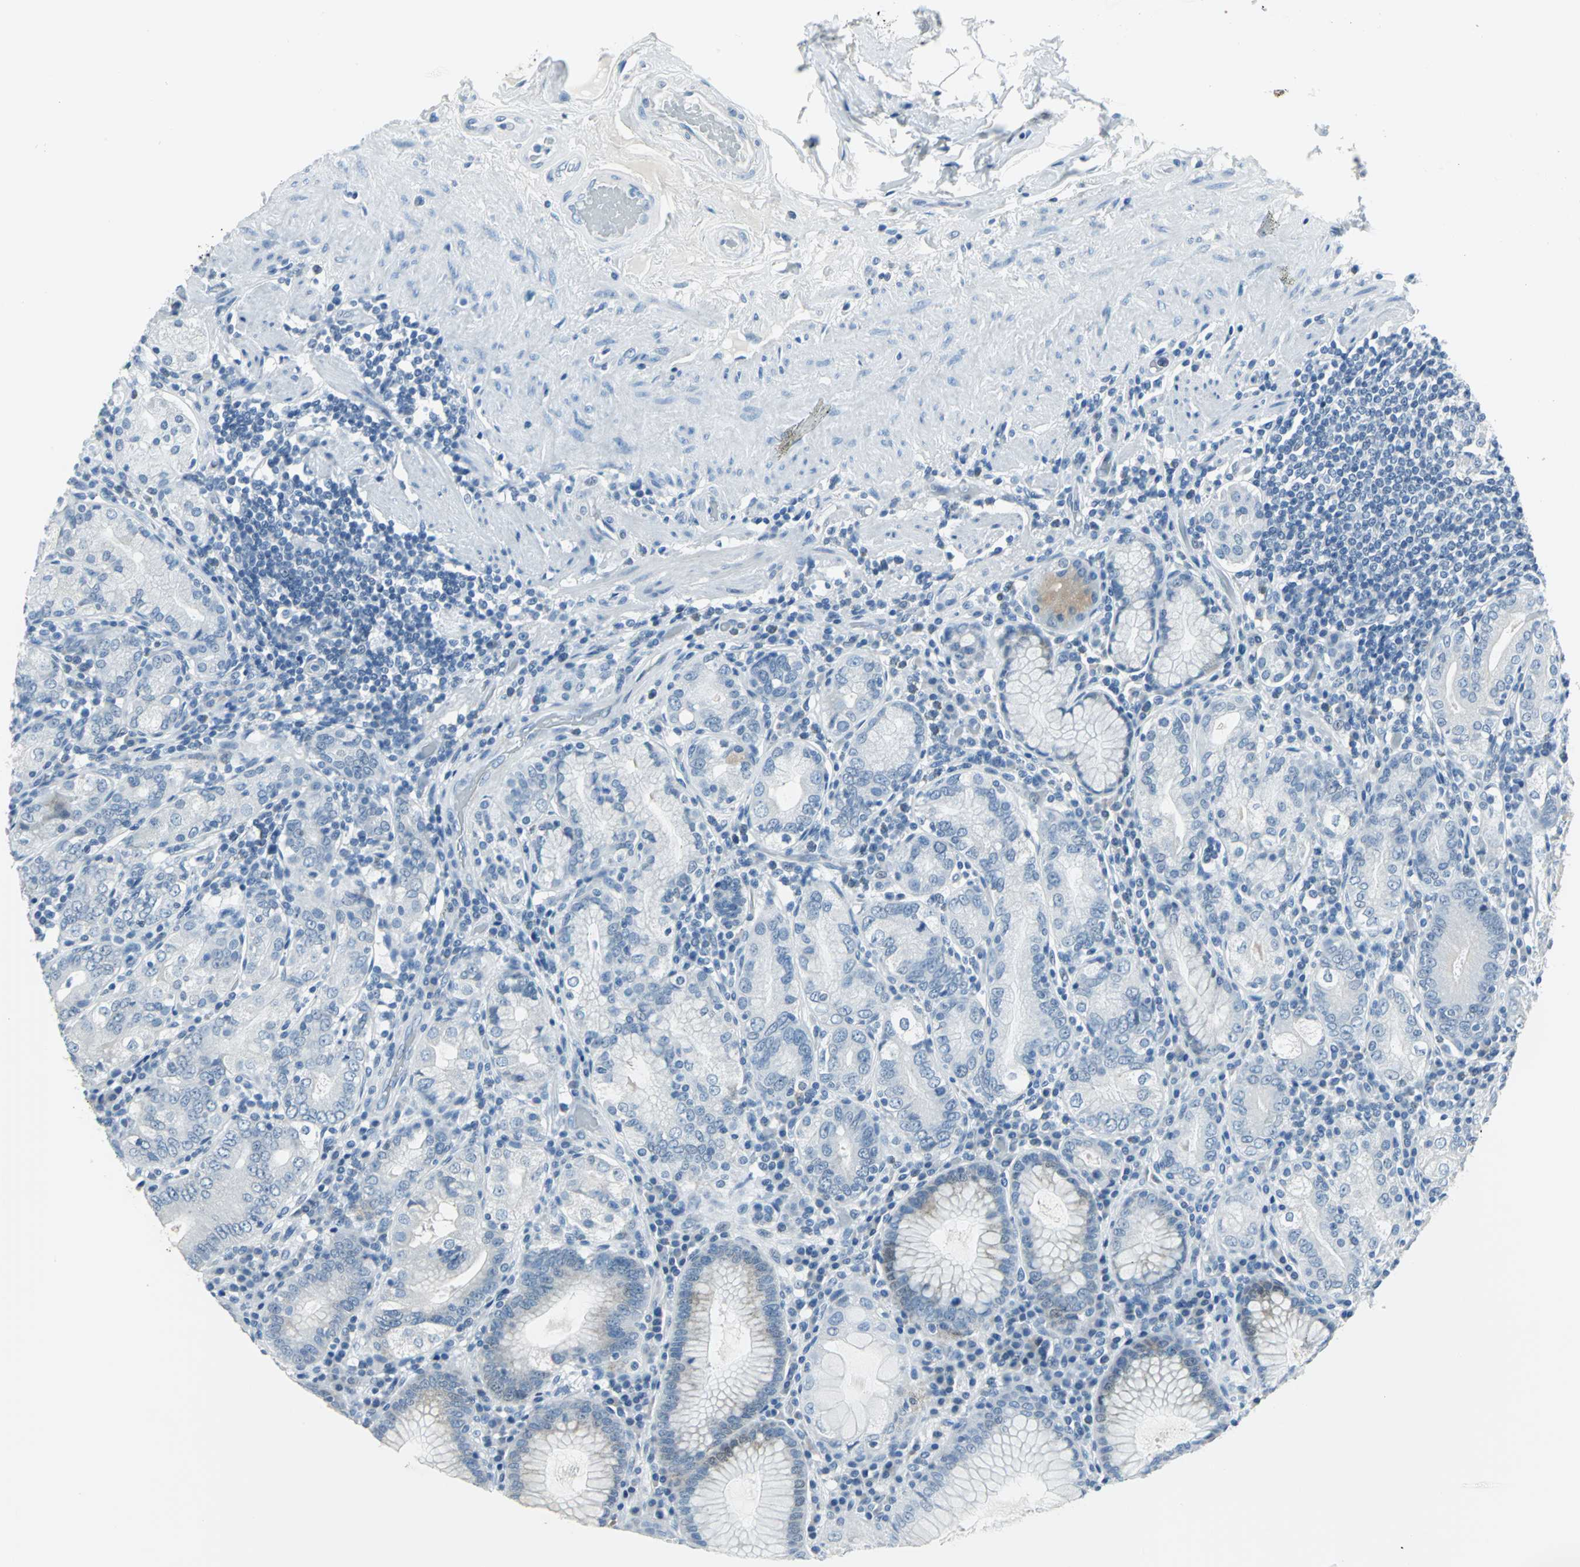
{"staining": {"intensity": "moderate", "quantity": "<25%", "location": "cytoplasmic/membranous"}, "tissue": "stomach", "cell_type": "Glandular cells", "image_type": "normal", "snomed": [{"axis": "morphology", "description": "Normal tissue, NOS"}, {"axis": "topography", "description": "Stomach, lower"}], "caption": "Glandular cells show moderate cytoplasmic/membranous positivity in about <25% of cells in benign stomach.", "gene": "DNAI2", "patient": {"sex": "female", "age": 76}}